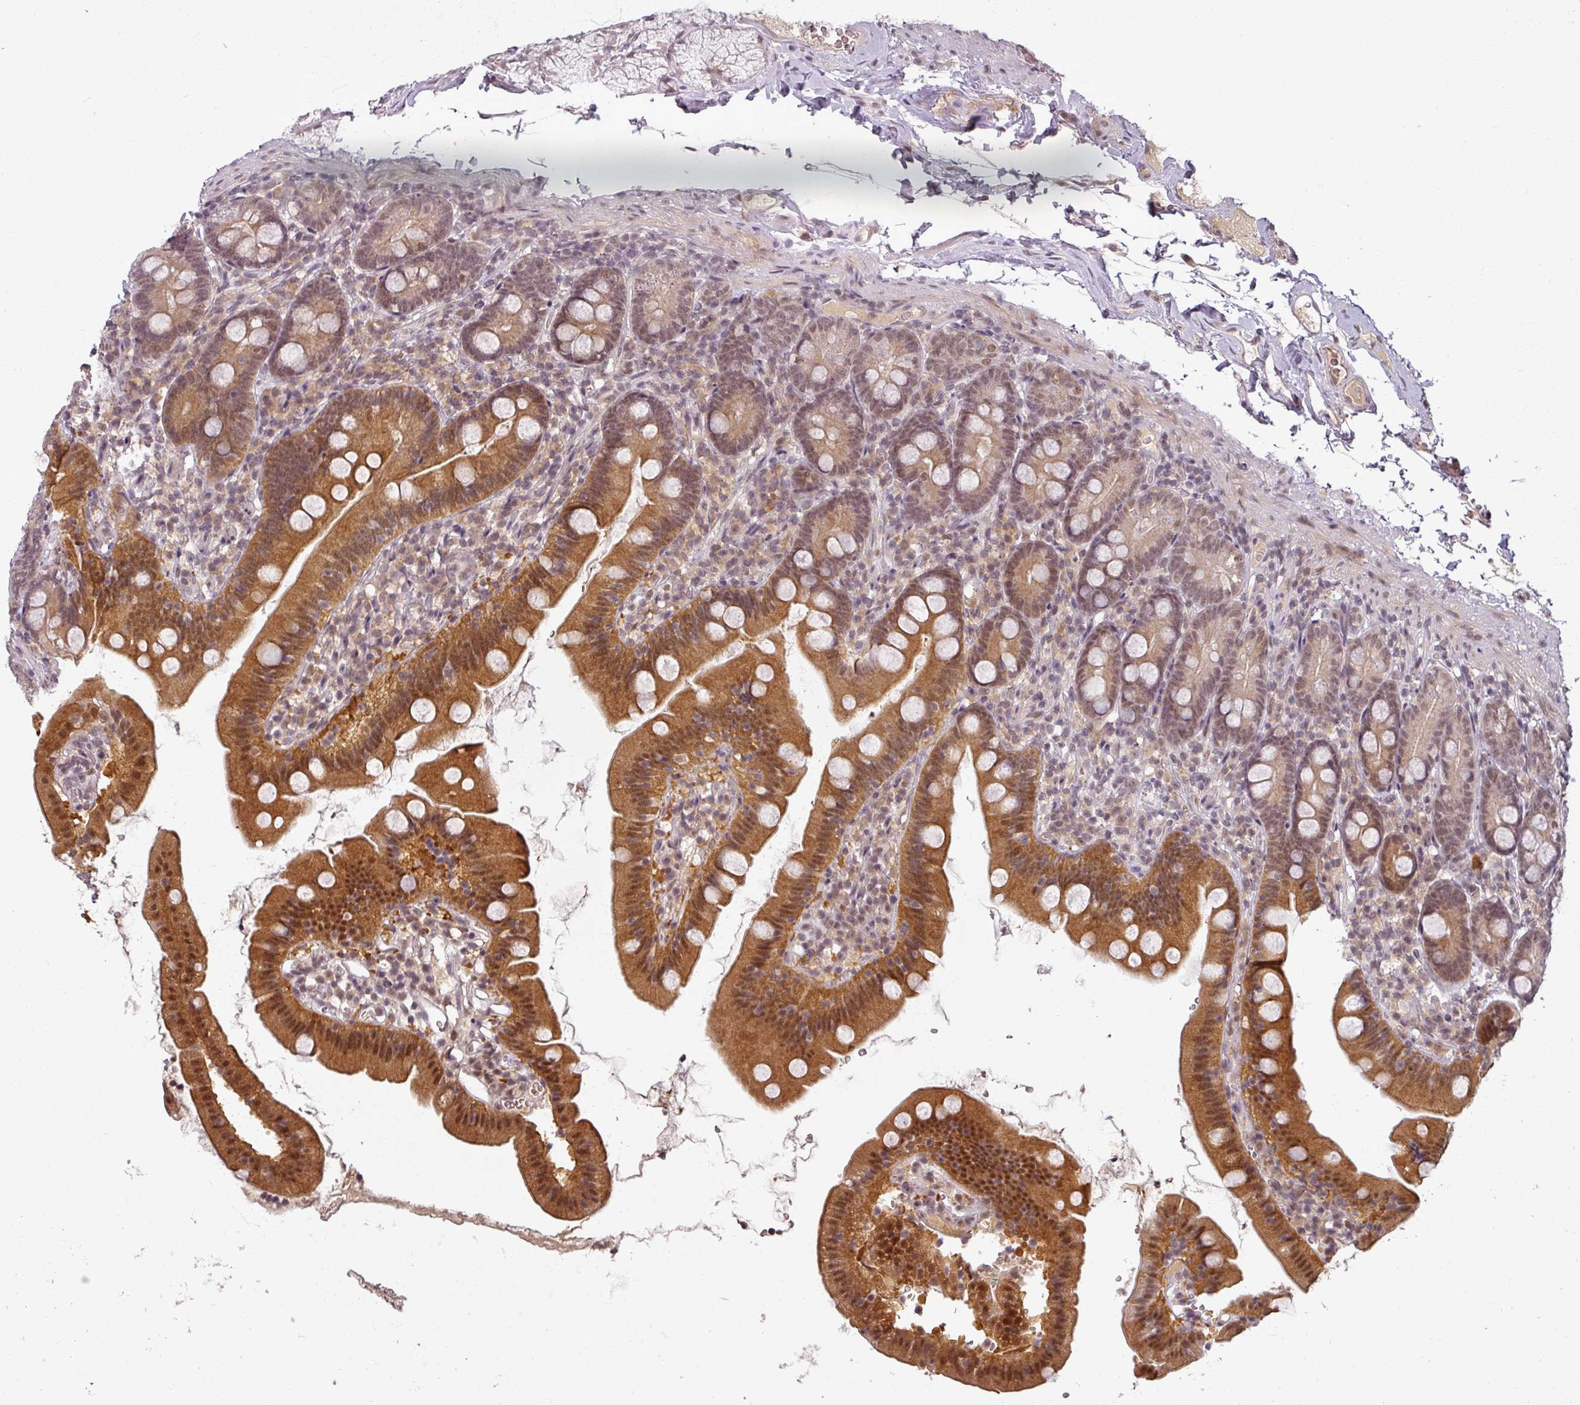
{"staining": {"intensity": "strong", "quantity": ">75%", "location": "cytoplasmic/membranous,nuclear"}, "tissue": "duodenum", "cell_type": "Glandular cells", "image_type": "normal", "snomed": [{"axis": "morphology", "description": "Normal tissue, NOS"}, {"axis": "topography", "description": "Duodenum"}], "caption": "An image of duodenum stained for a protein shows strong cytoplasmic/membranous,nuclear brown staining in glandular cells.", "gene": "POLR2G", "patient": {"sex": "female", "age": 67}}